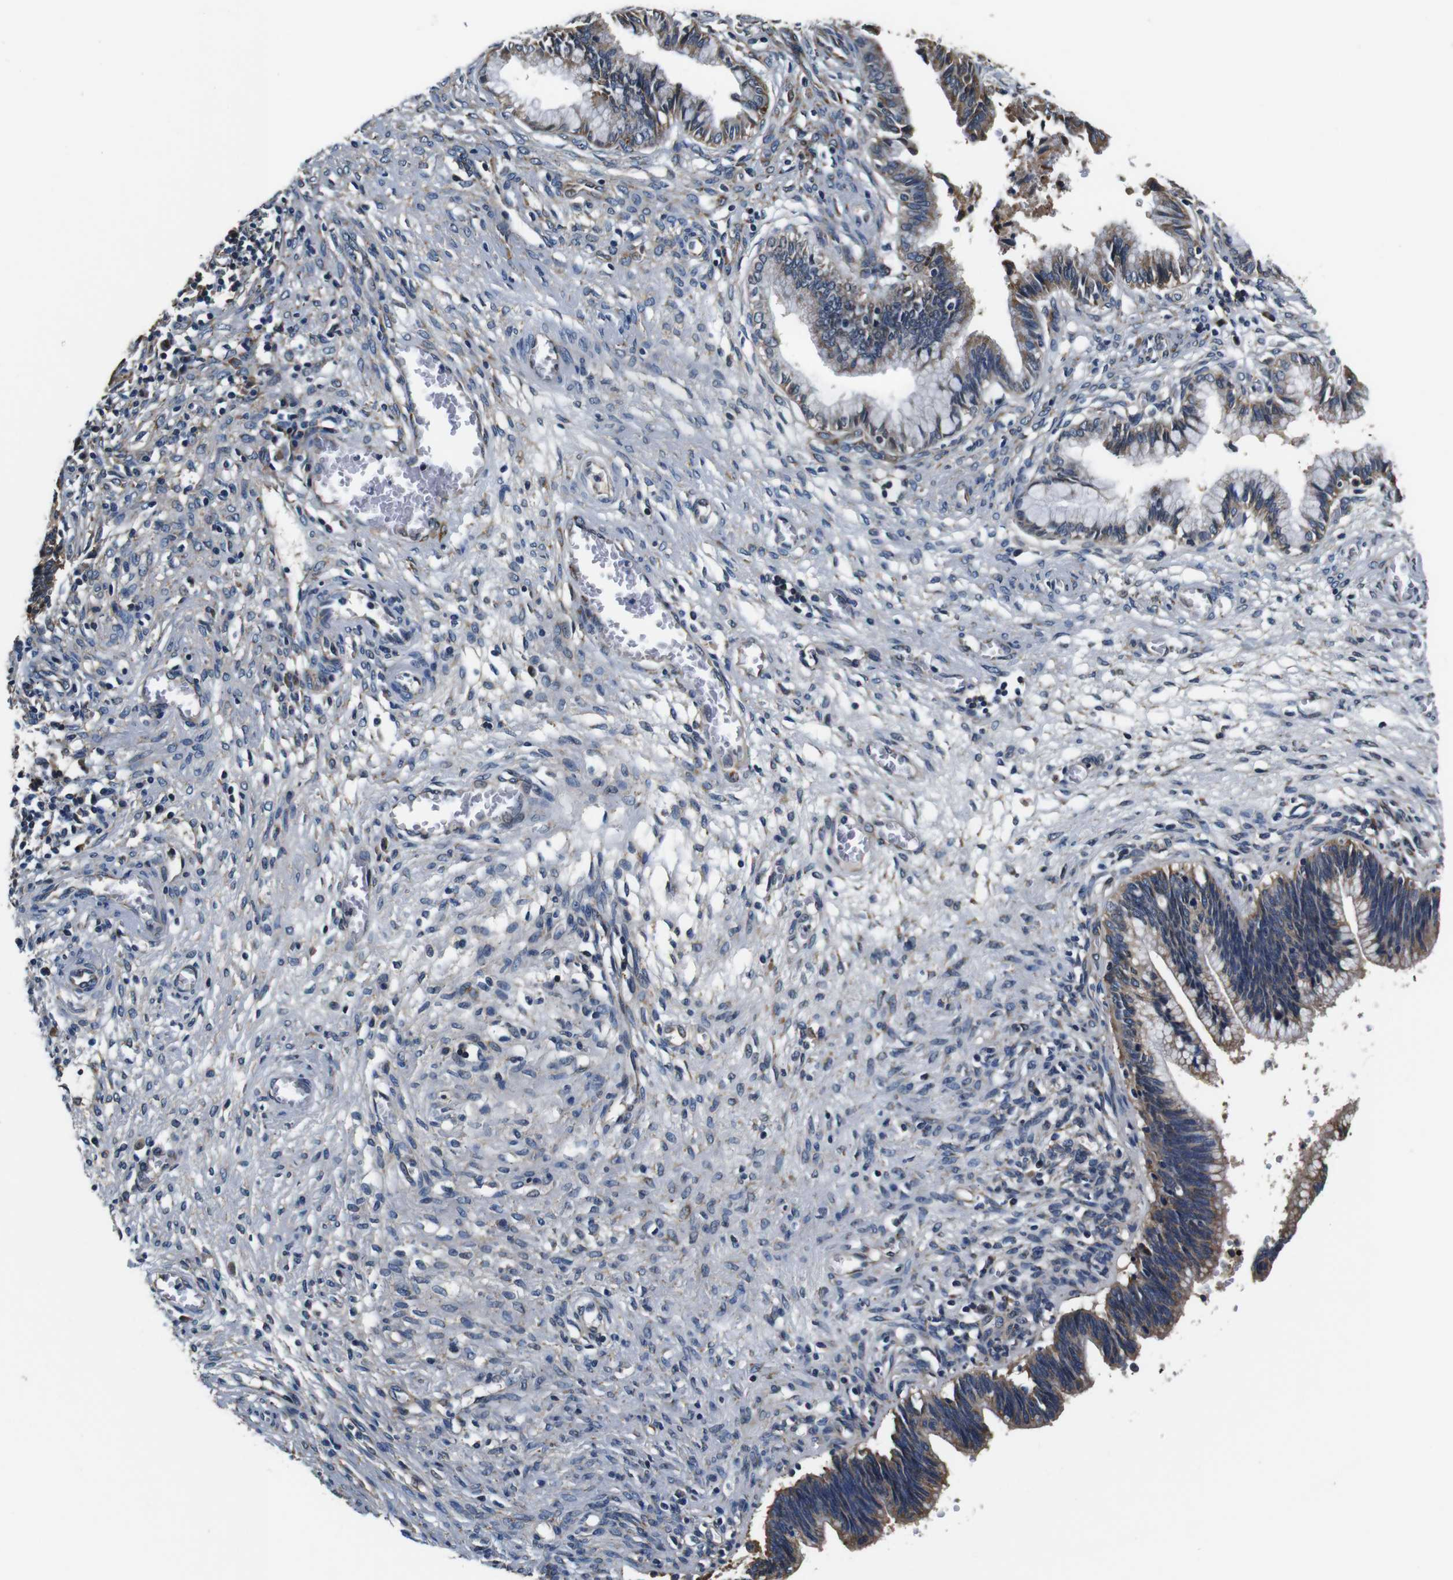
{"staining": {"intensity": "moderate", "quantity": ">75%", "location": "cytoplasmic/membranous"}, "tissue": "cervical cancer", "cell_type": "Tumor cells", "image_type": "cancer", "snomed": [{"axis": "morphology", "description": "Adenocarcinoma, NOS"}, {"axis": "topography", "description": "Cervix"}], "caption": "Protein staining demonstrates moderate cytoplasmic/membranous staining in approximately >75% of tumor cells in adenocarcinoma (cervical).", "gene": "COL1A1", "patient": {"sex": "female", "age": 44}}